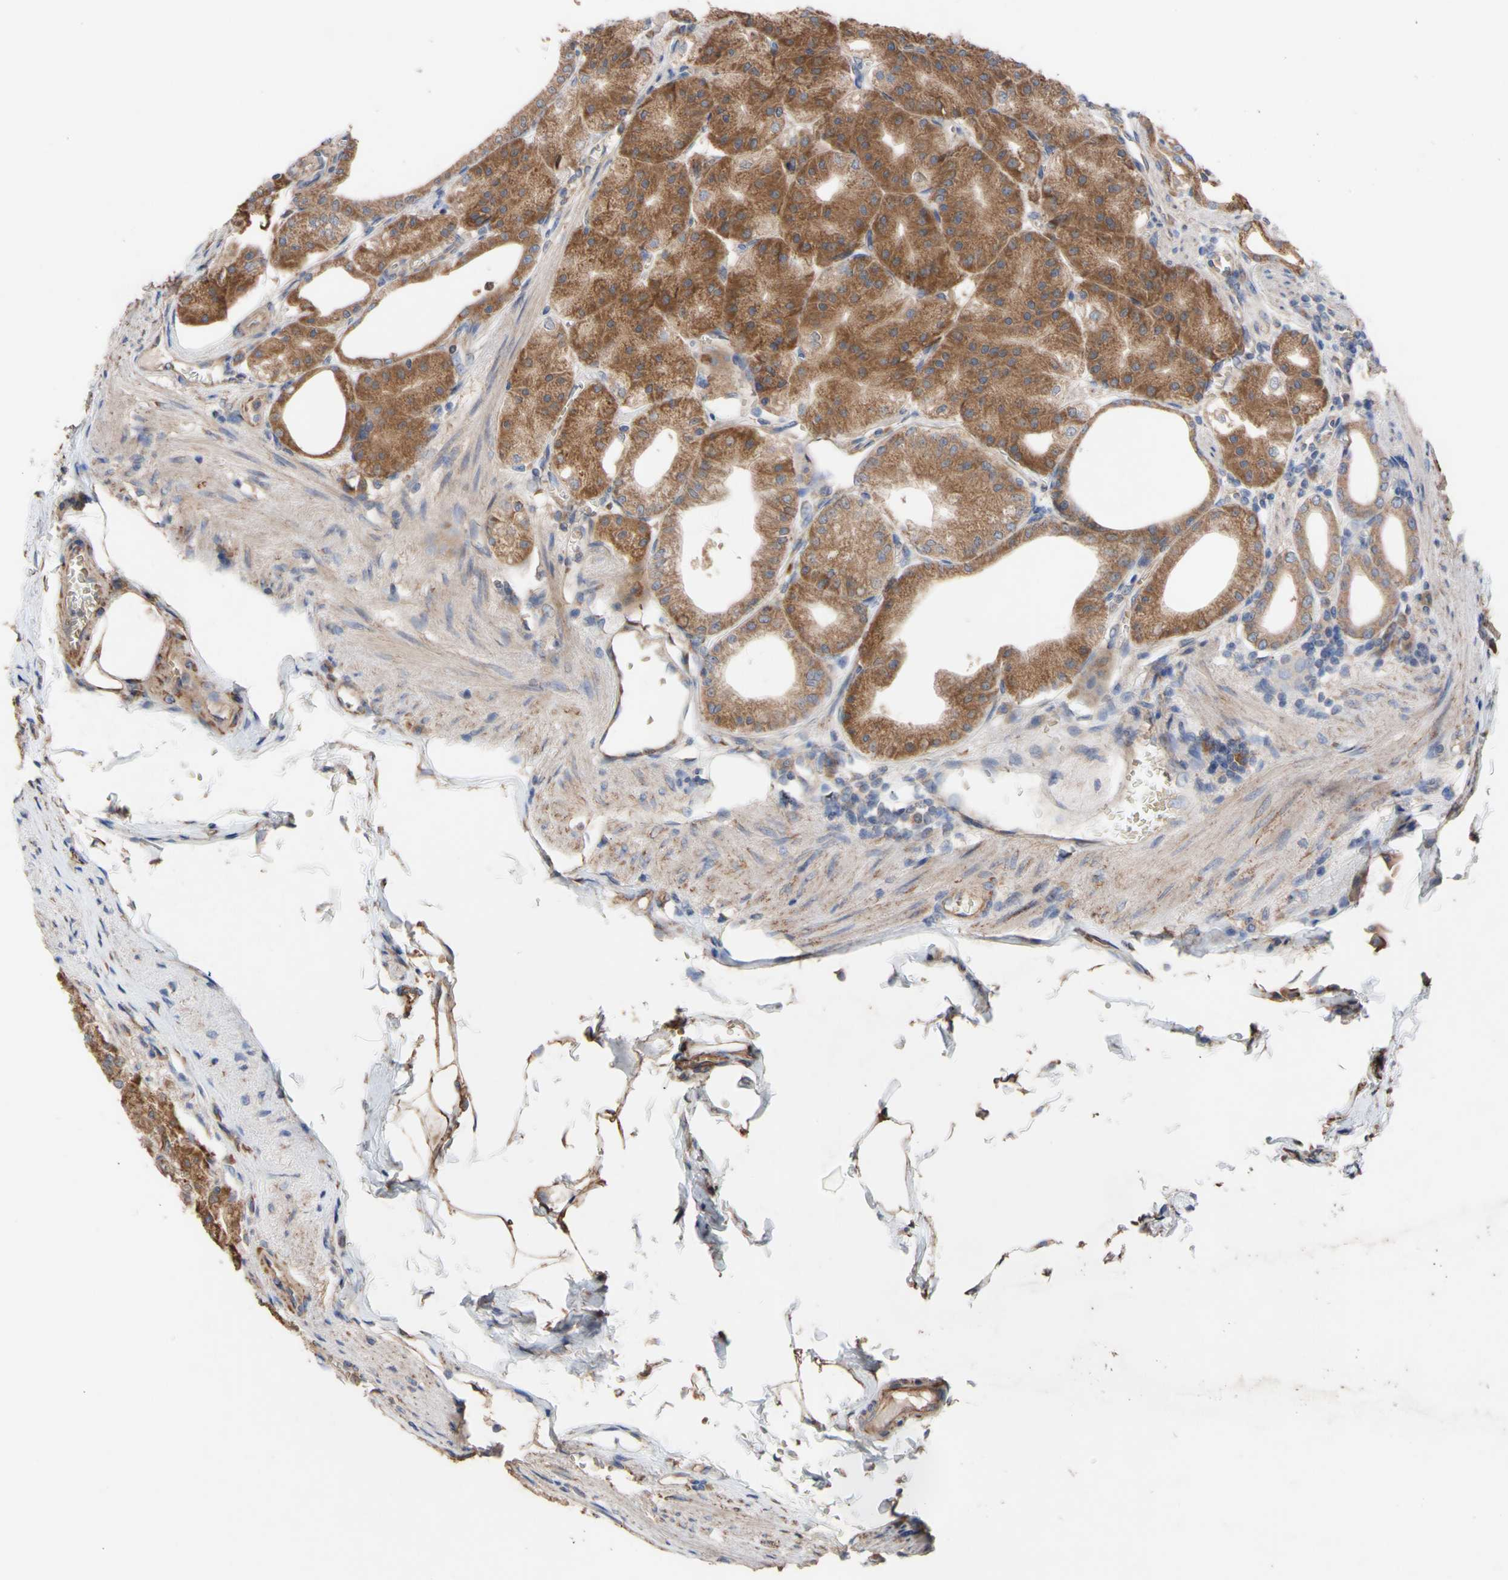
{"staining": {"intensity": "moderate", "quantity": ">75%", "location": "cytoplasmic/membranous"}, "tissue": "stomach", "cell_type": "Glandular cells", "image_type": "normal", "snomed": [{"axis": "morphology", "description": "Normal tissue, NOS"}, {"axis": "topography", "description": "Stomach, lower"}], "caption": "Immunohistochemistry (IHC) micrograph of benign stomach: human stomach stained using immunohistochemistry exhibits medium levels of moderate protein expression localized specifically in the cytoplasmic/membranous of glandular cells, appearing as a cytoplasmic/membranous brown color.", "gene": "EIF2S3", "patient": {"sex": "male", "age": 71}}